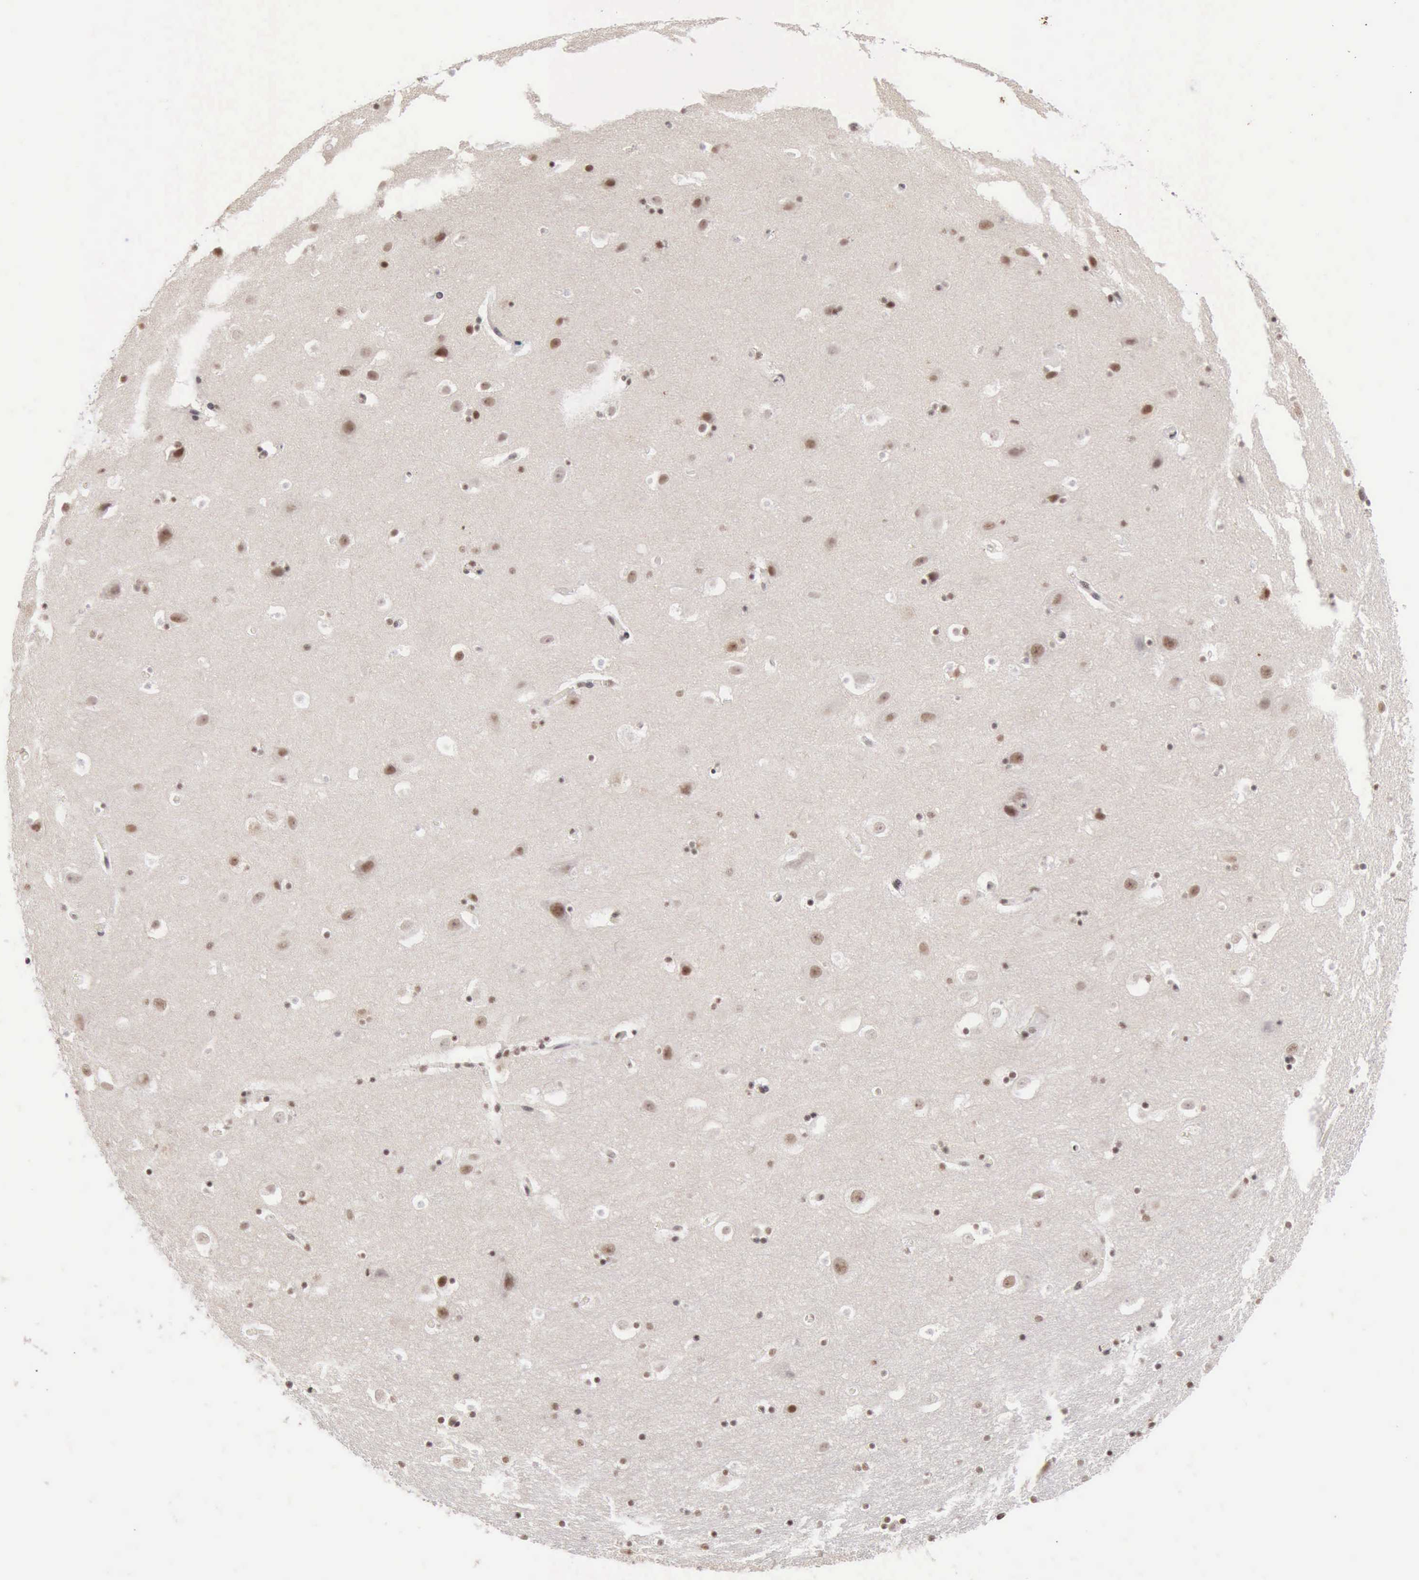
{"staining": {"intensity": "weak", "quantity": "25%-75%", "location": "nuclear"}, "tissue": "hippocampus", "cell_type": "Glial cells", "image_type": "normal", "snomed": [{"axis": "morphology", "description": "Normal tissue, NOS"}, {"axis": "topography", "description": "Hippocampus"}], "caption": "Immunohistochemistry (DAB (3,3'-diaminobenzidine)) staining of unremarkable hippocampus exhibits weak nuclear protein positivity in about 25%-75% of glial cells.", "gene": "TAF1", "patient": {"sex": "male", "age": 45}}